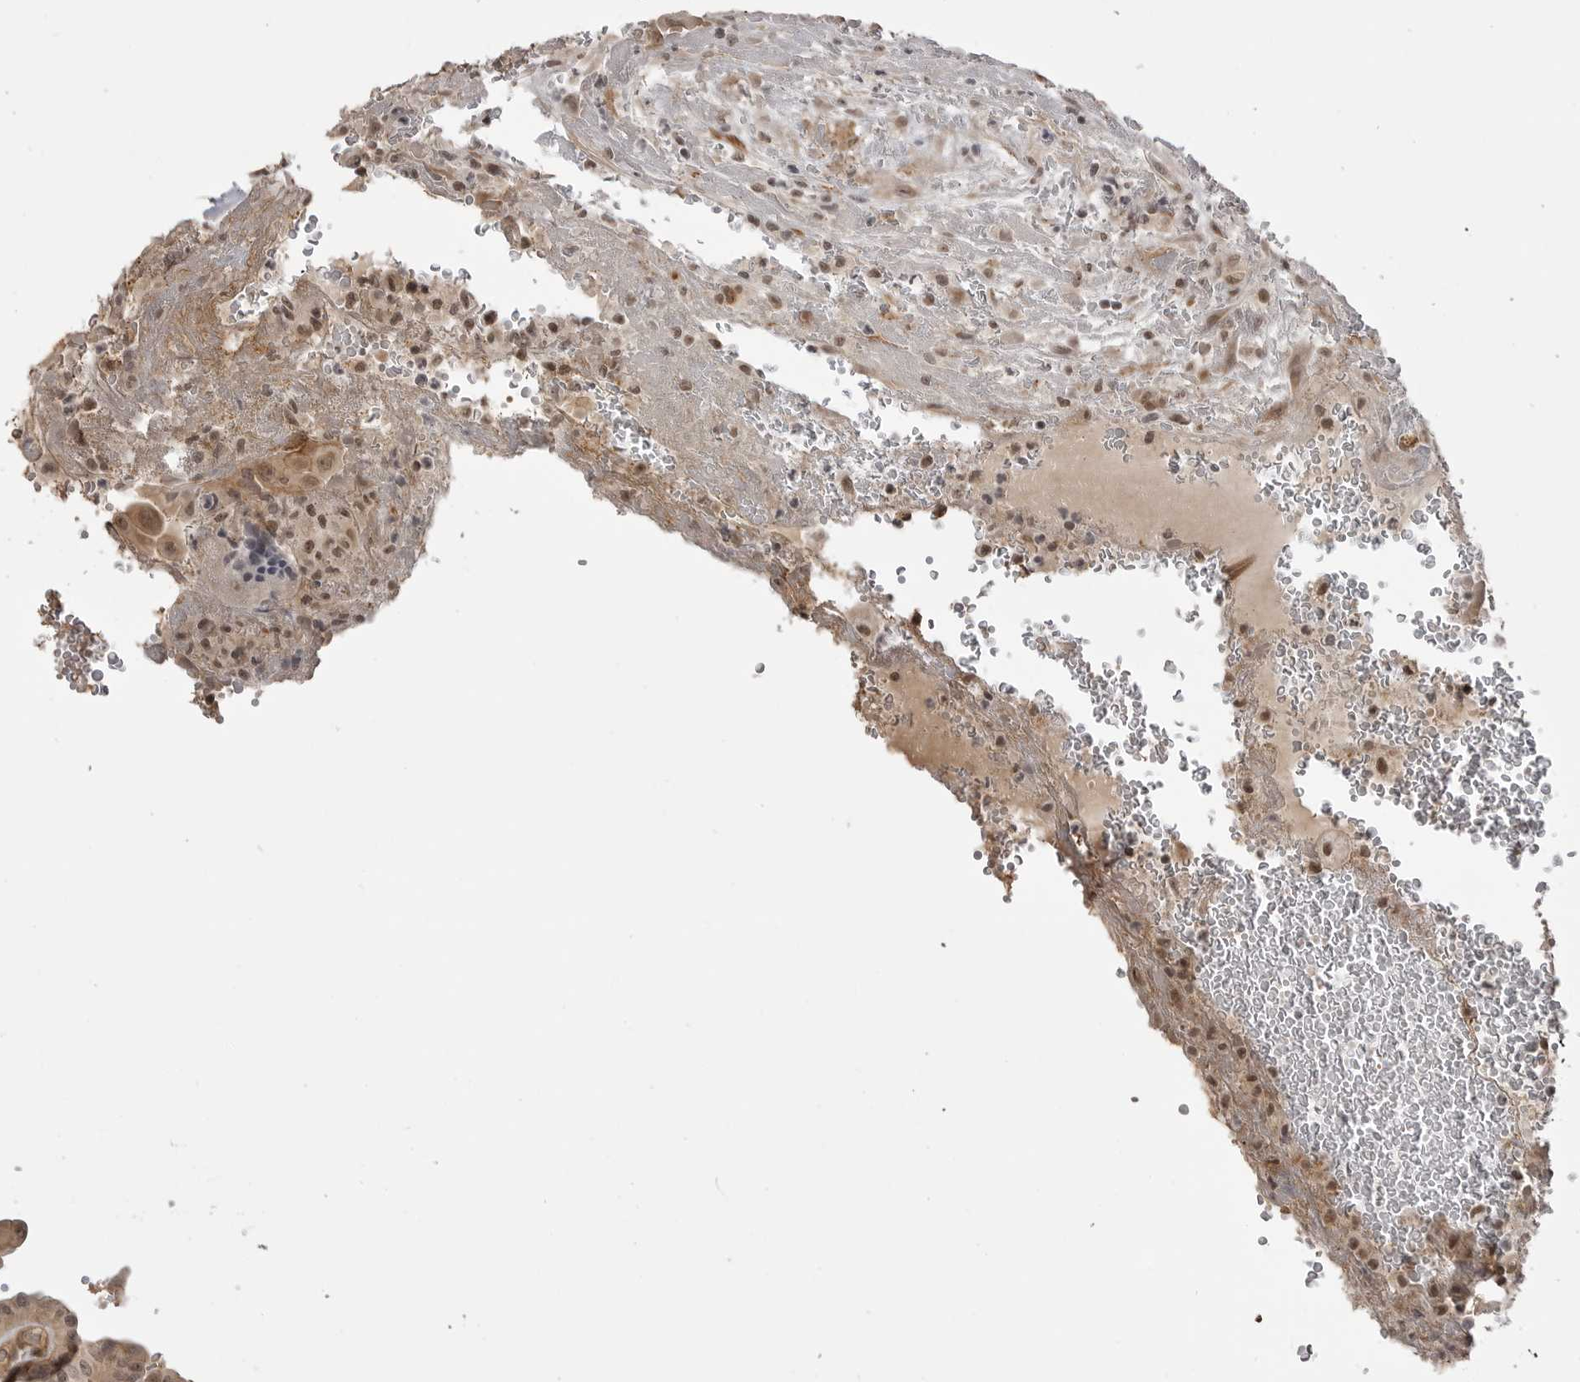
{"staining": {"intensity": "moderate", "quantity": ">75%", "location": "cytoplasmic/membranous,nuclear"}, "tissue": "thyroid cancer", "cell_type": "Tumor cells", "image_type": "cancer", "snomed": [{"axis": "morphology", "description": "Papillary adenocarcinoma, NOS"}, {"axis": "topography", "description": "Thyroid gland"}], "caption": "Immunohistochemistry staining of papillary adenocarcinoma (thyroid), which displays medium levels of moderate cytoplasmic/membranous and nuclear staining in about >75% of tumor cells indicating moderate cytoplasmic/membranous and nuclear protein positivity. The staining was performed using DAB (3,3'-diaminobenzidine) (brown) for protein detection and nuclei were counterstained in hematoxylin (blue).", "gene": "SORBS1", "patient": {"sex": "male", "age": 77}}